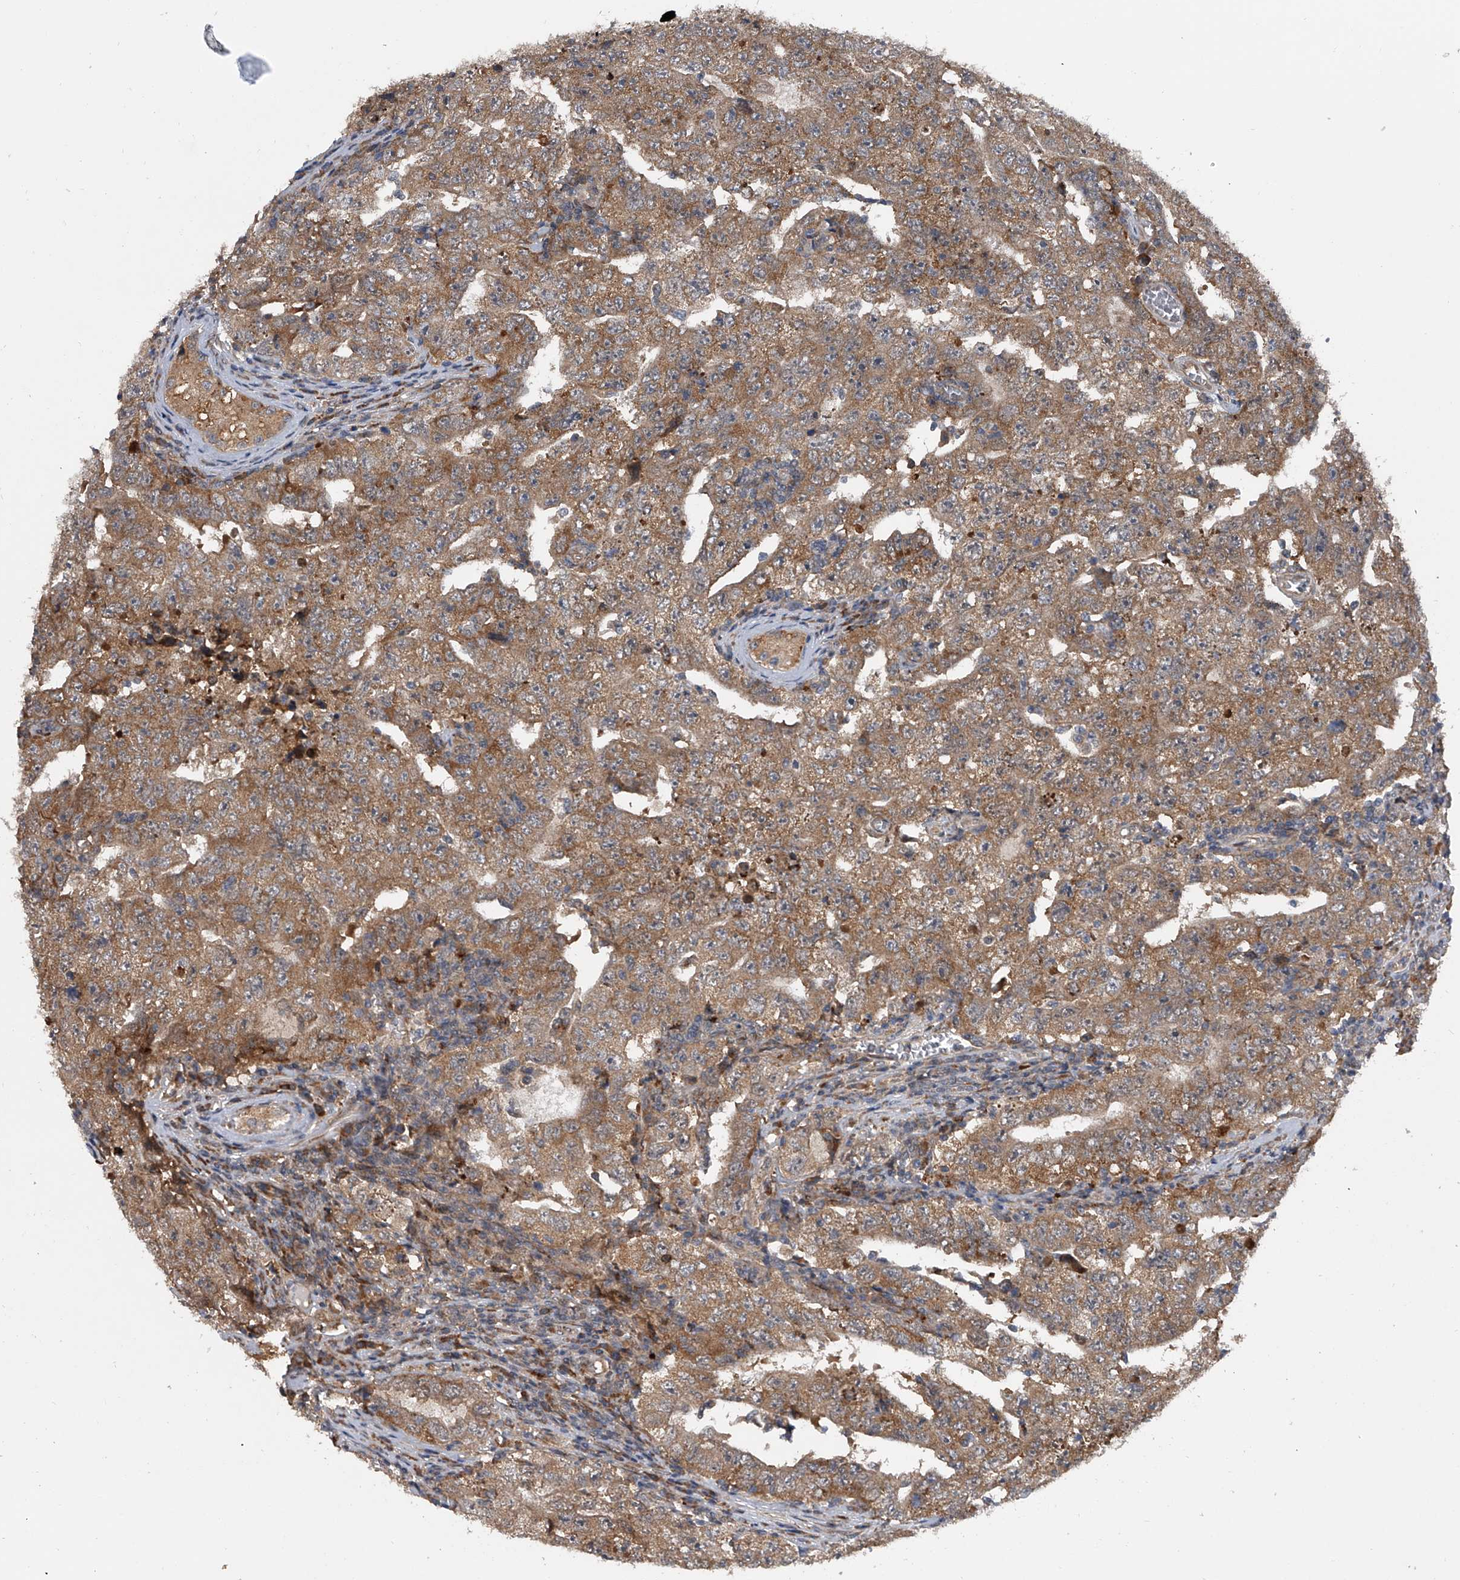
{"staining": {"intensity": "moderate", "quantity": ">75%", "location": "cytoplasmic/membranous"}, "tissue": "testis cancer", "cell_type": "Tumor cells", "image_type": "cancer", "snomed": [{"axis": "morphology", "description": "Carcinoma, Embryonal, NOS"}, {"axis": "topography", "description": "Testis"}], "caption": "High-power microscopy captured an IHC micrograph of testis cancer, revealing moderate cytoplasmic/membranous positivity in about >75% of tumor cells. The protein is shown in brown color, while the nuclei are stained blue.", "gene": "GEMIN8", "patient": {"sex": "male", "age": 26}}